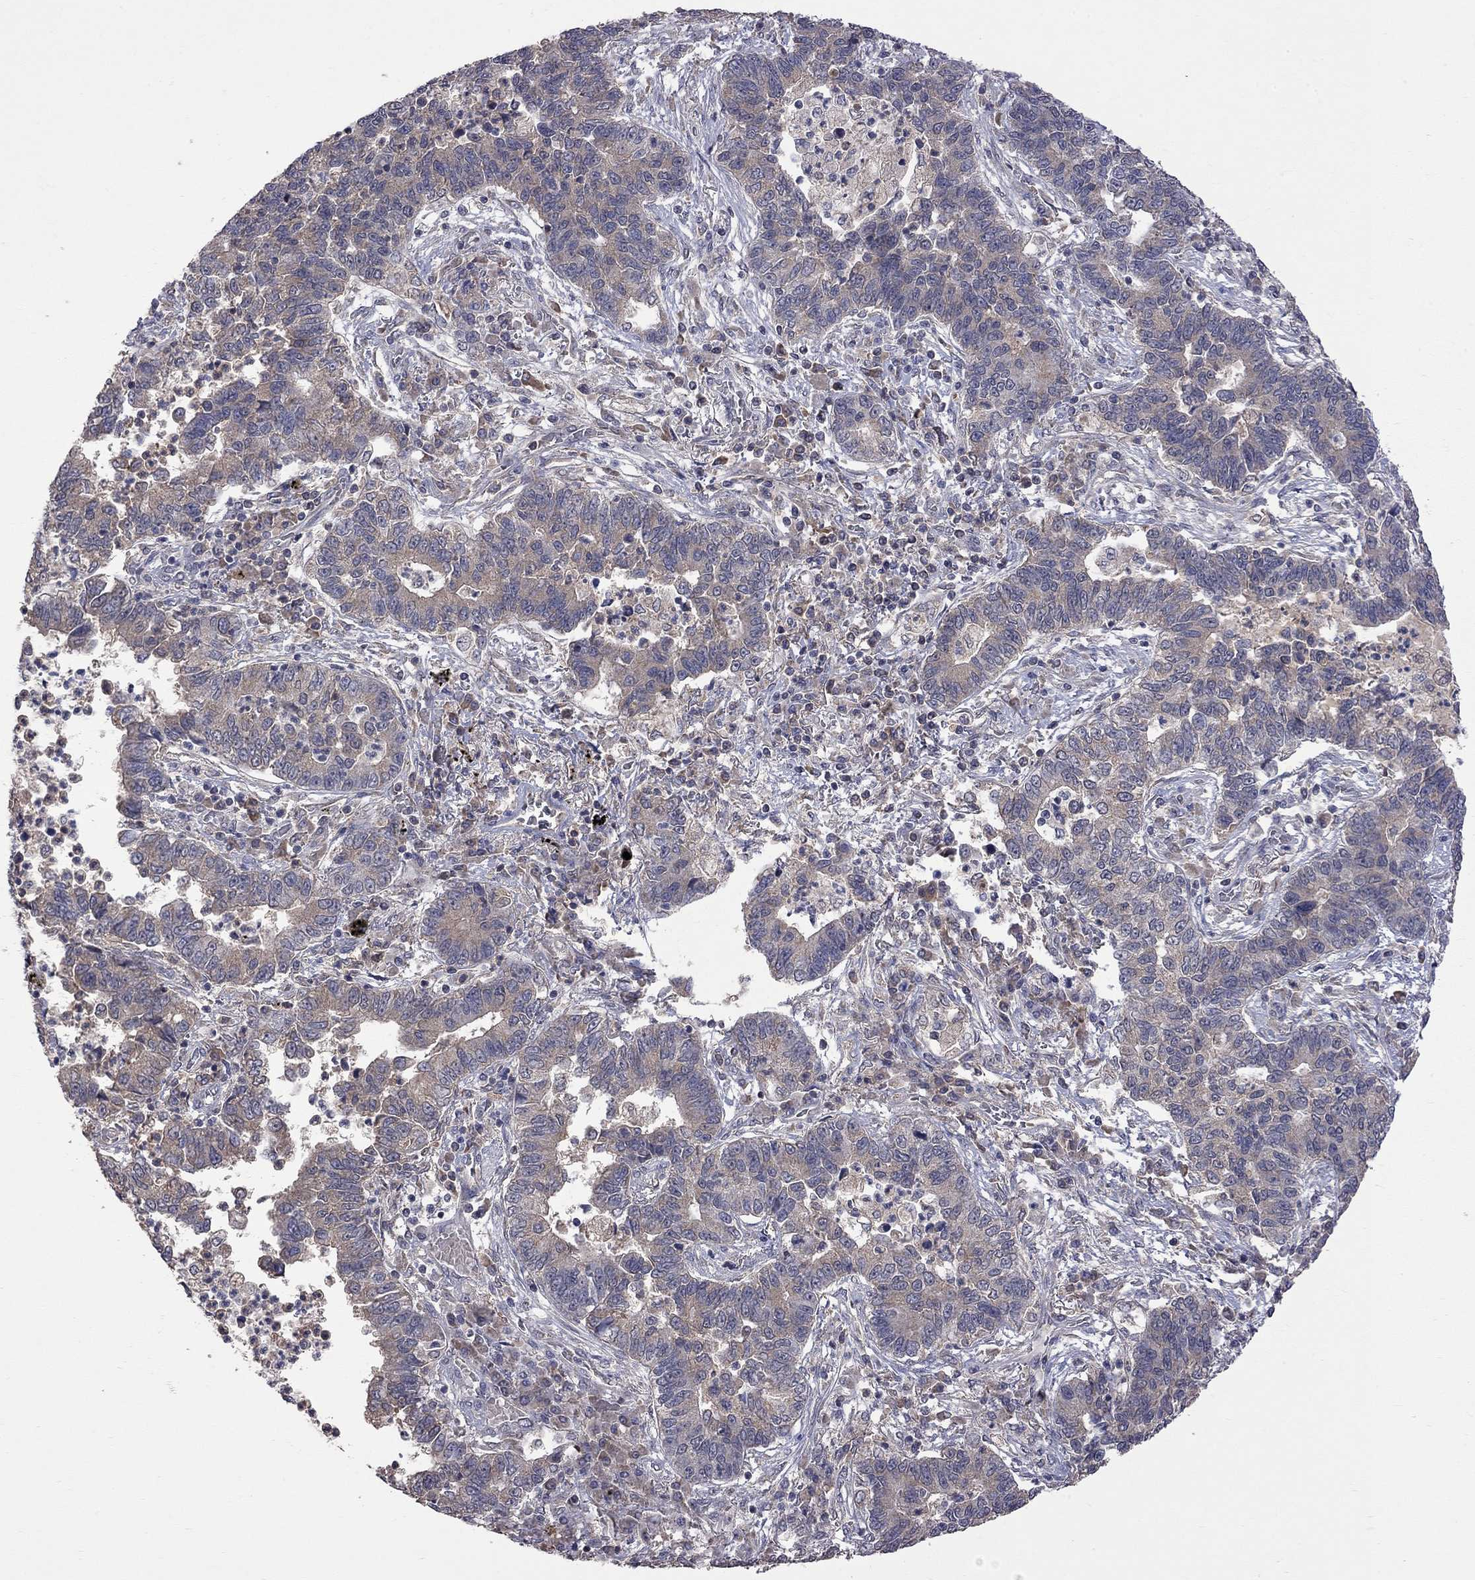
{"staining": {"intensity": "weak", "quantity": "25%-75%", "location": "cytoplasmic/membranous"}, "tissue": "lung cancer", "cell_type": "Tumor cells", "image_type": "cancer", "snomed": [{"axis": "morphology", "description": "Adenocarcinoma, NOS"}, {"axis": "topography", "description": "Lung"}], "caption": "This micrograph exhibits IHC staining of adenocarcinoma (lung), with low weak cytoplasmic/membranous positivity in approximately 25%-75% of tumor cells.", "gene": "HTR6", "patient": {"sex": "female", "age": 57}}